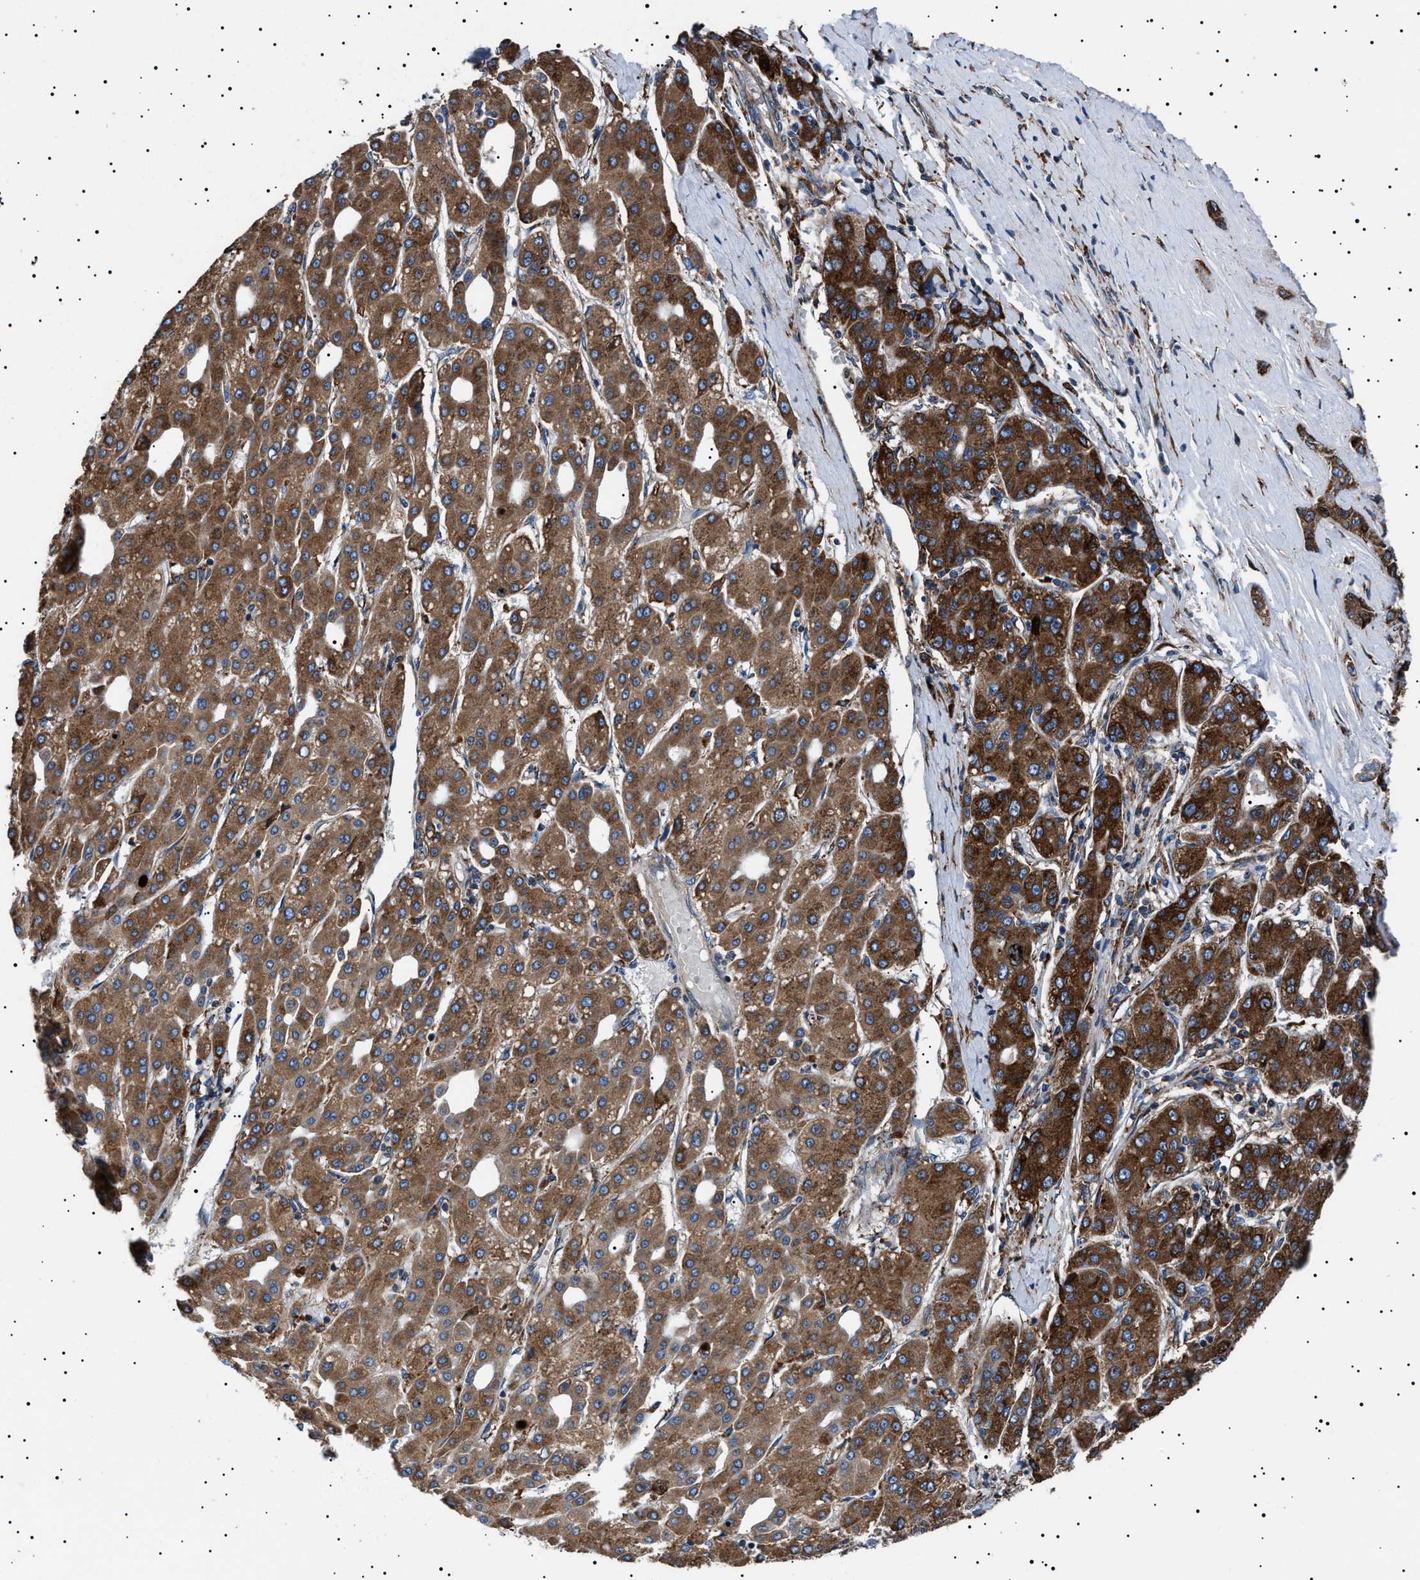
{"staining": {"intensity": "strong", "quantity": ">75%", "location": "cytoplasmic/membranous"}, "tissue": "liver cancer", "cell_type": "Tumor cells", "image_type": "cancer", "snomed": [{"axis": "morphology", "description": "Carcinoma, Hepatocellular, NOS"}, {"axis": "topography", "description": "Liver"}], "caption": "Immunohistochemical staining of human hepatocellular carcinoma (liver) exhibits strong cytoplasmic/membranous protein expression in approximately >75% of tumor cells.", "gene": "TOP1MT", "patient": {"sex": "male", "age": 65}}